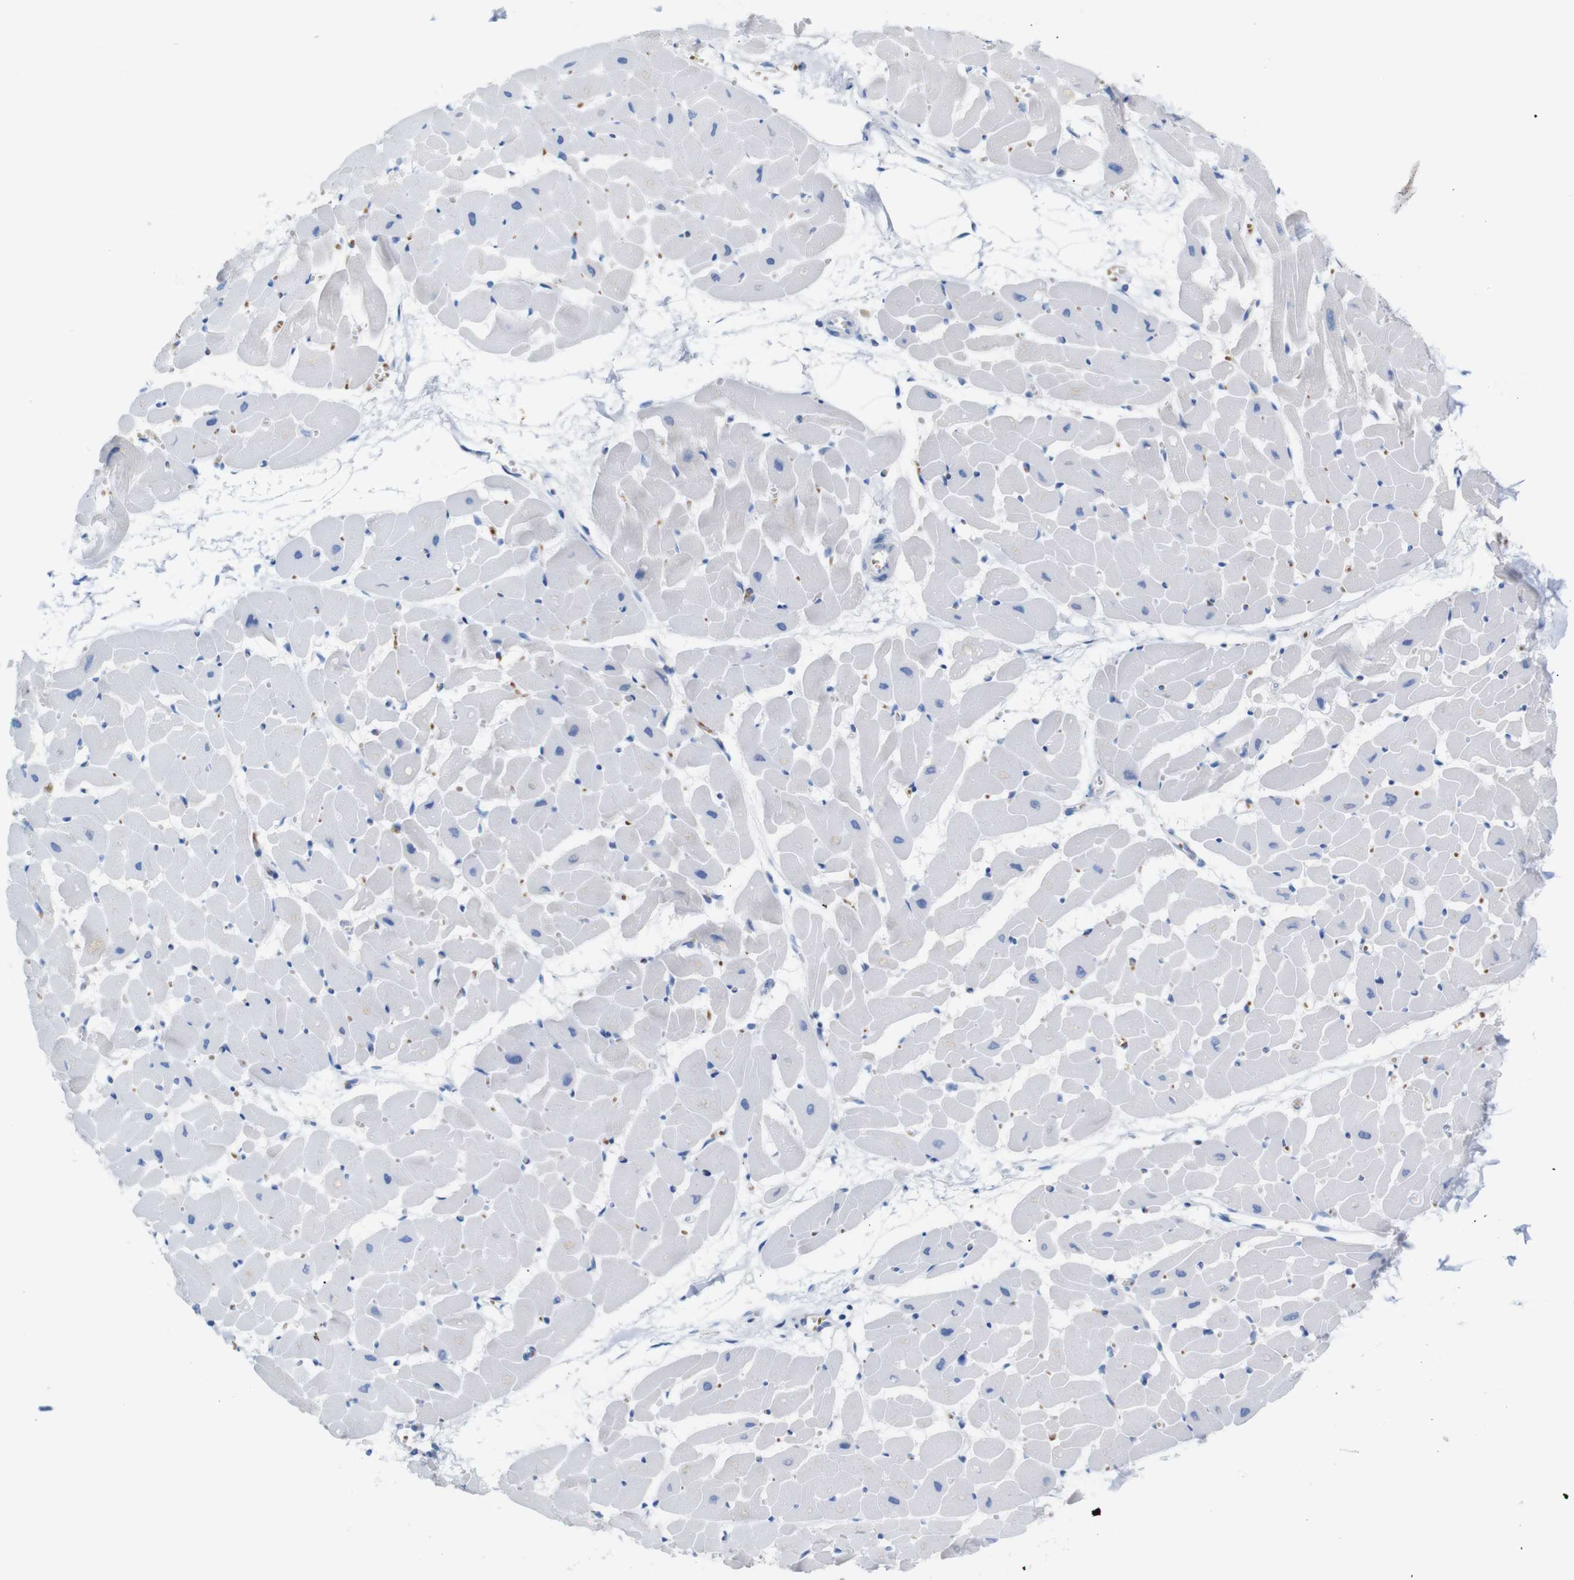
{"staining": {"intensity": "negative", "quantity": "none", "location": "none"}, "tissue": "heart muscle", "cell_type": "Cardiomyocytes", "image_type": "normal", "snomed": [{"axis": "morphology", "description": "Normal tissue, NOS"}, {"axis": "topography", "description": "Heart"}], "caption": "Cardiomyocytes are negative for protein expression in unremarkable human heart muscle. (DAB IHC, high magnification).", "gene": "ERVMER34", "patient": {"sex": "female", "age": 19}}